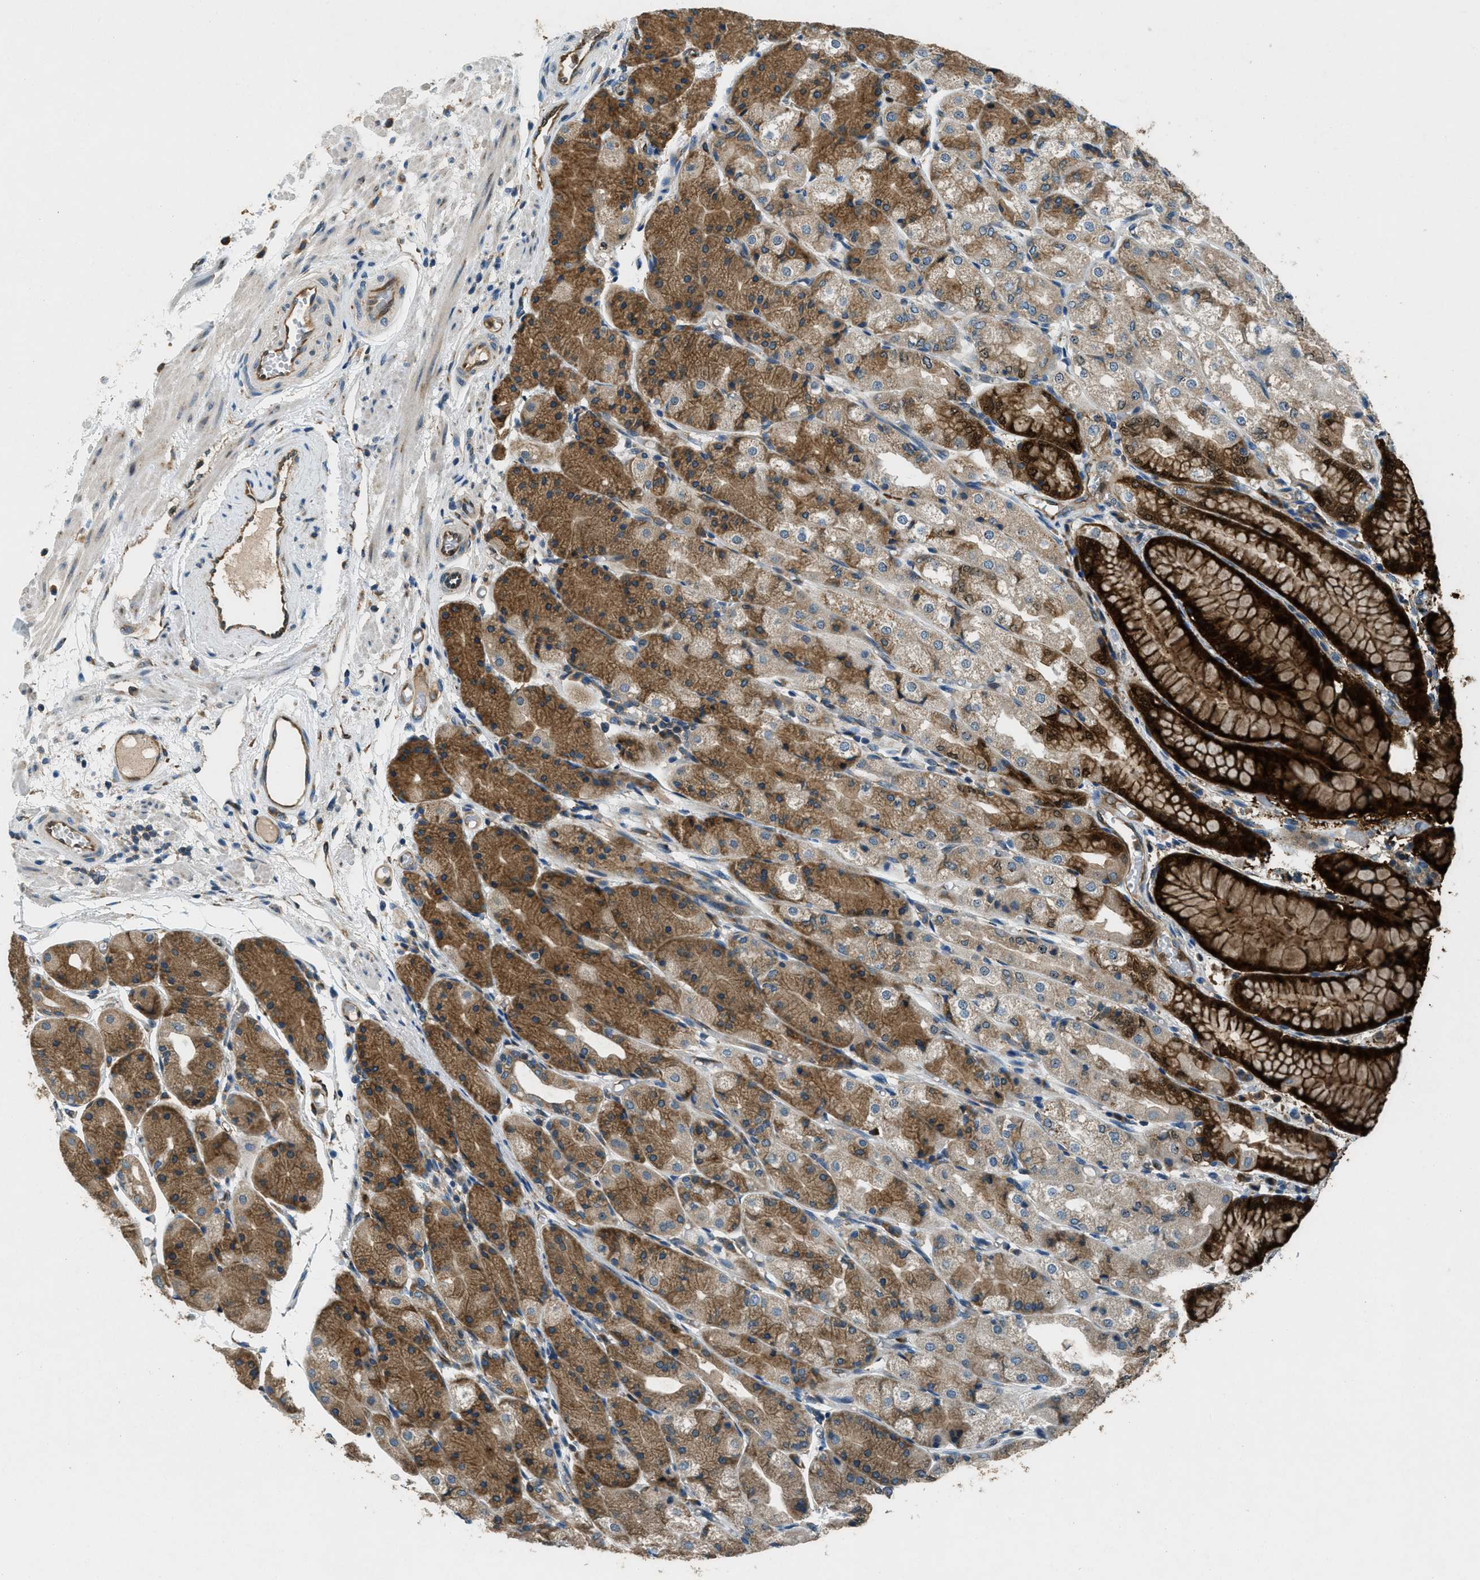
{"staining": {"intensity": "strong", "quantity": ">75%", "location": "cytoplasmic/membranous"}, "tissue": "stomach", "cell_type": "Glandular cells", "image_type": "normal", "snomed": [{"axis": "morphology", "description": "Normal tissue, NOS"}, {"axis": "topography", "description": "Stomach, upper"}], "caption": "Stomach stained with DAB (3,3'-diaminobenzidine) IHC displays high levels of strong cytoplasmic/membranous staining in approximately >75% of glandular cells.", "gene": "GIMAP8", "patient": {"sex": "male", "age": 72}}